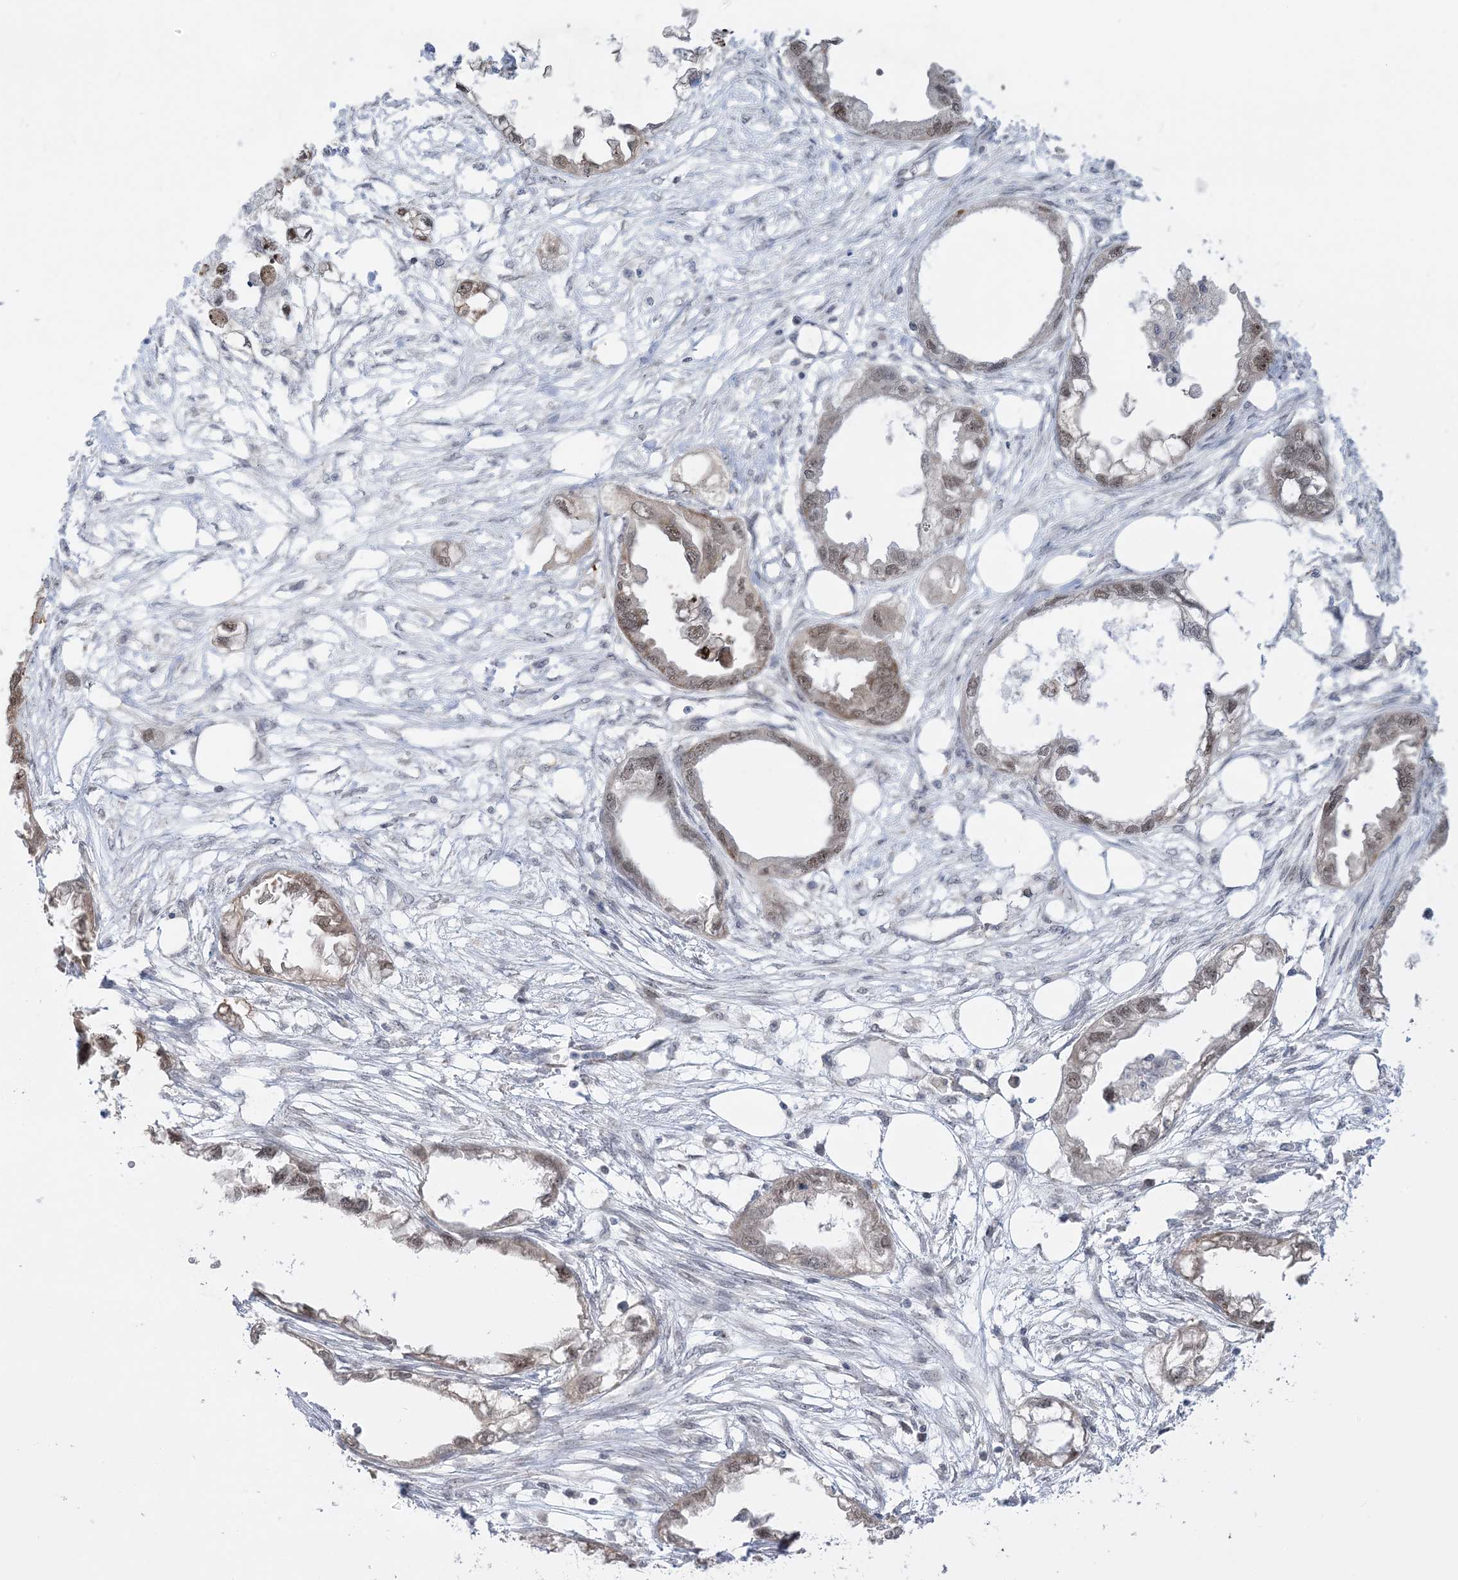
{"staining": {"intensity": "weak", "quantity": ">75%", "location": "cytoplasmic/membranous,nuclear"}, "tissue": "endometrial cancer", "cell_type": "Tumor cells", "image_type": "cancer", "snomed": [{"axis": "morphology", "description": "Adenocarcinoma, NOS"}, {"axis": "morphology", "description": "Adenocarcinoma, metastatic, NOS"}, {"axis": "topography", "description": "Adipose tissue"}, {"axis": "topography", "description": "Endometrium"}], "caption": "An immunohistochemistry image of neoplastic tissue is shown. Protein staining in brown labels weak cytoplasmic/membranous and nuclear positivity in endometrial metastatic adenocarcinoma within tumor cells.", "gene": "GRSF1", "patient": {"sex": "female", "age": 67}}